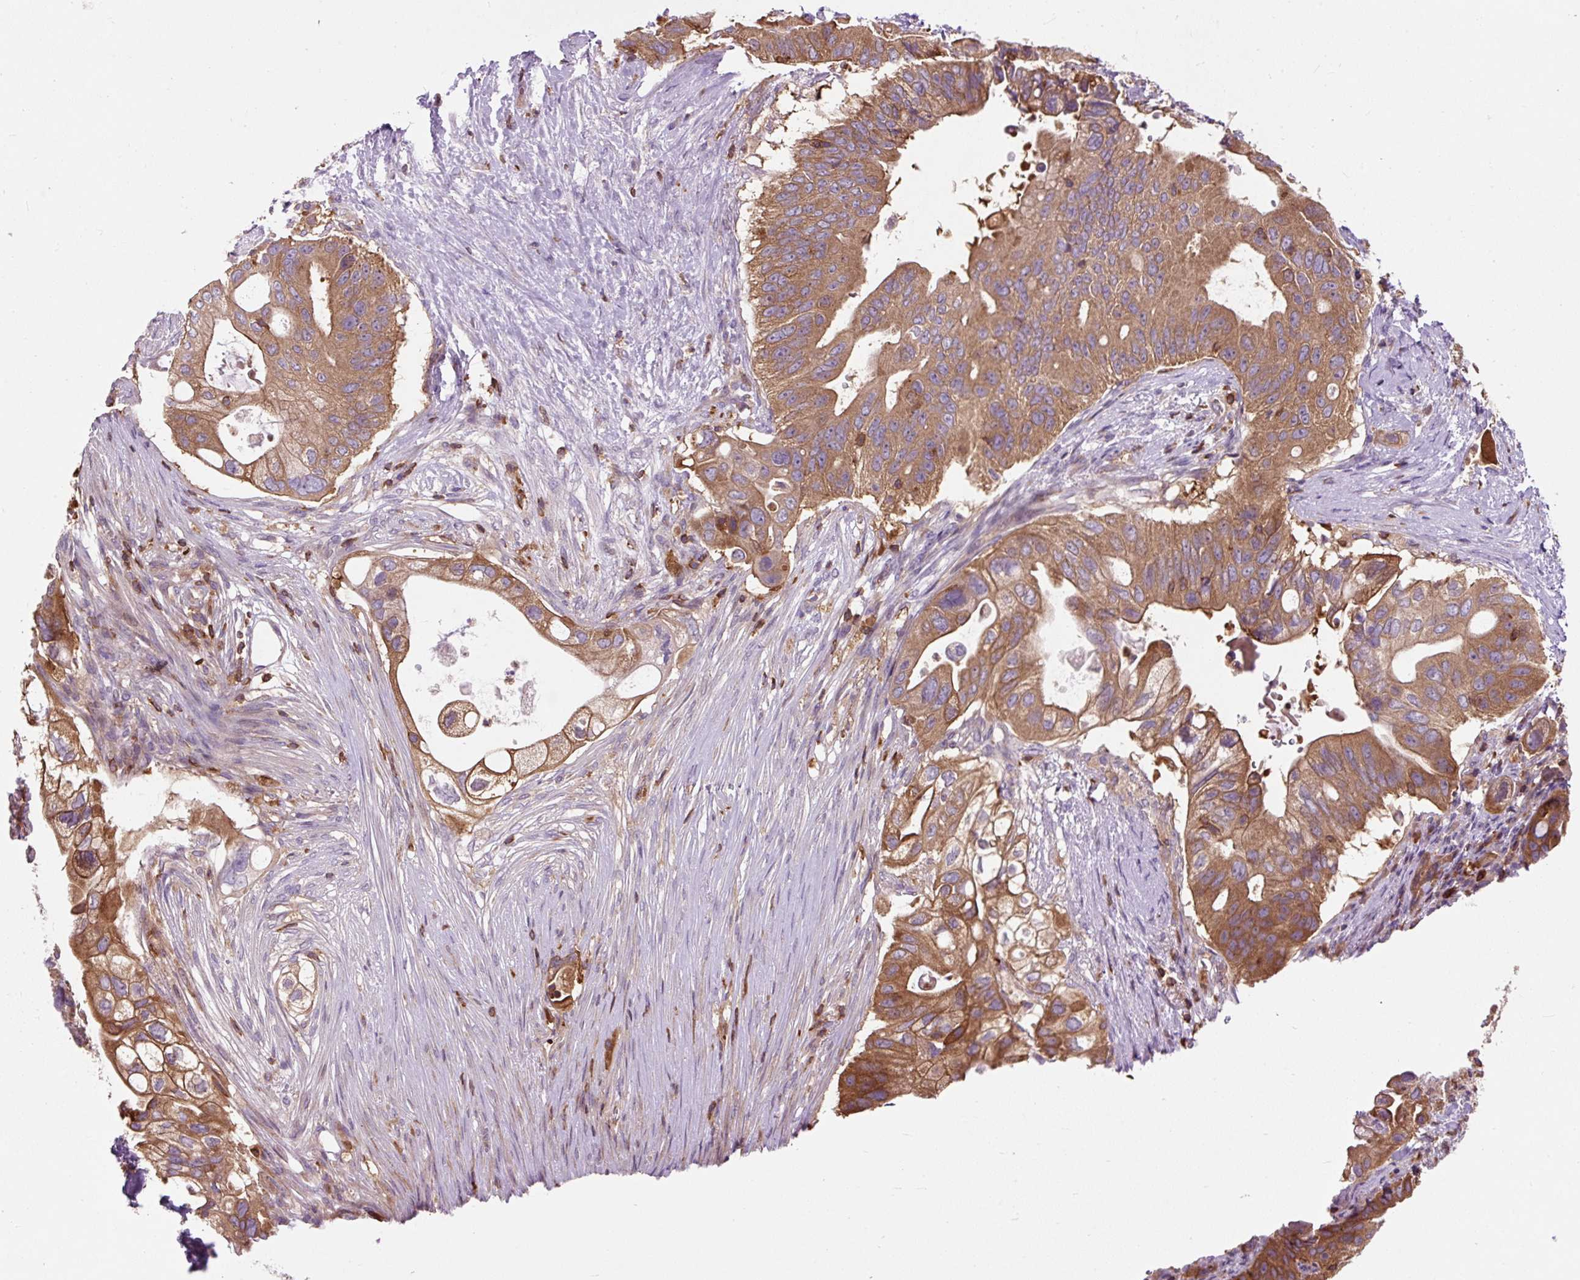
{"staining": {"intensity": "moderate", "quantity": ">75%", "location": "cytoplasmic/membranous"}, "tissue": "pancreatic cancer", "cell_type": "Tumor cells", "image_type": "cancer", "snomed": [{"axis": "morphology", "description": "Adenocarcinoma, NOS"}, {"axis": "topography", "description": "Pancreas"}], "caption": "An image of human pancreatic cancer (adenocarcinoma) stained for a protein reveals moderate cytoplasmic/membranous brown staining in tumor cells.", "gene": "CISD3", "patient": {"sex": "female", "age": 72}}